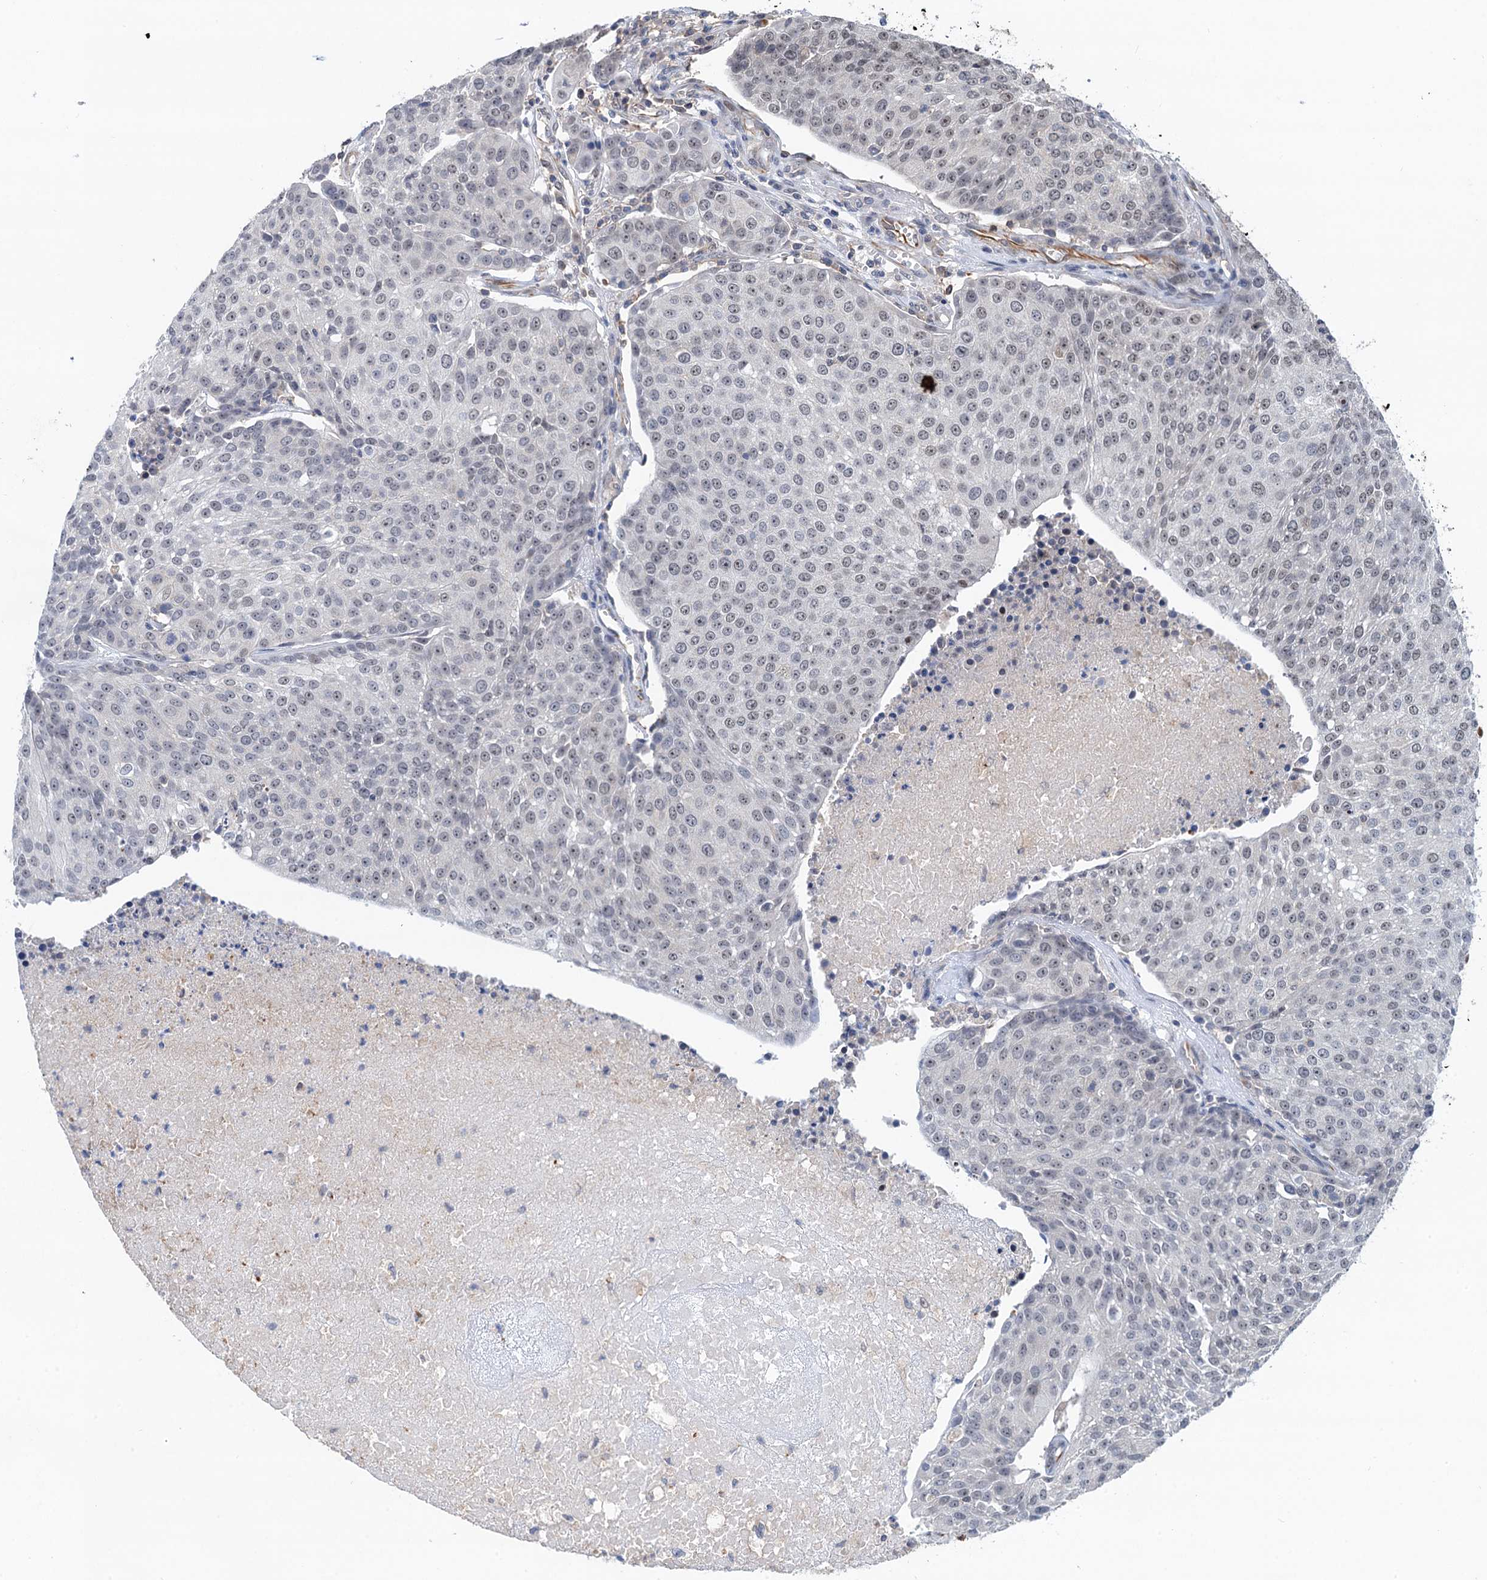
{"staining": {"intensity": "weak", "quantity": "<25%", "location": "nuclear"}, "tissue": "urothelial cancer", "cell_type": "Tumor cells", "image_type": "cancer", "snomed": [{"axis": "morphology", "description": "Urothelial carcinoma, High grade"}, {"axis": "topography", "description": "Urinary bladder"}], "caption": "An image of urothelial cancer stained for a protein demonstrates no brown staining in tumor cells.", "gene": "TMA16", "patient": {"sex": "female", "age": 85}}